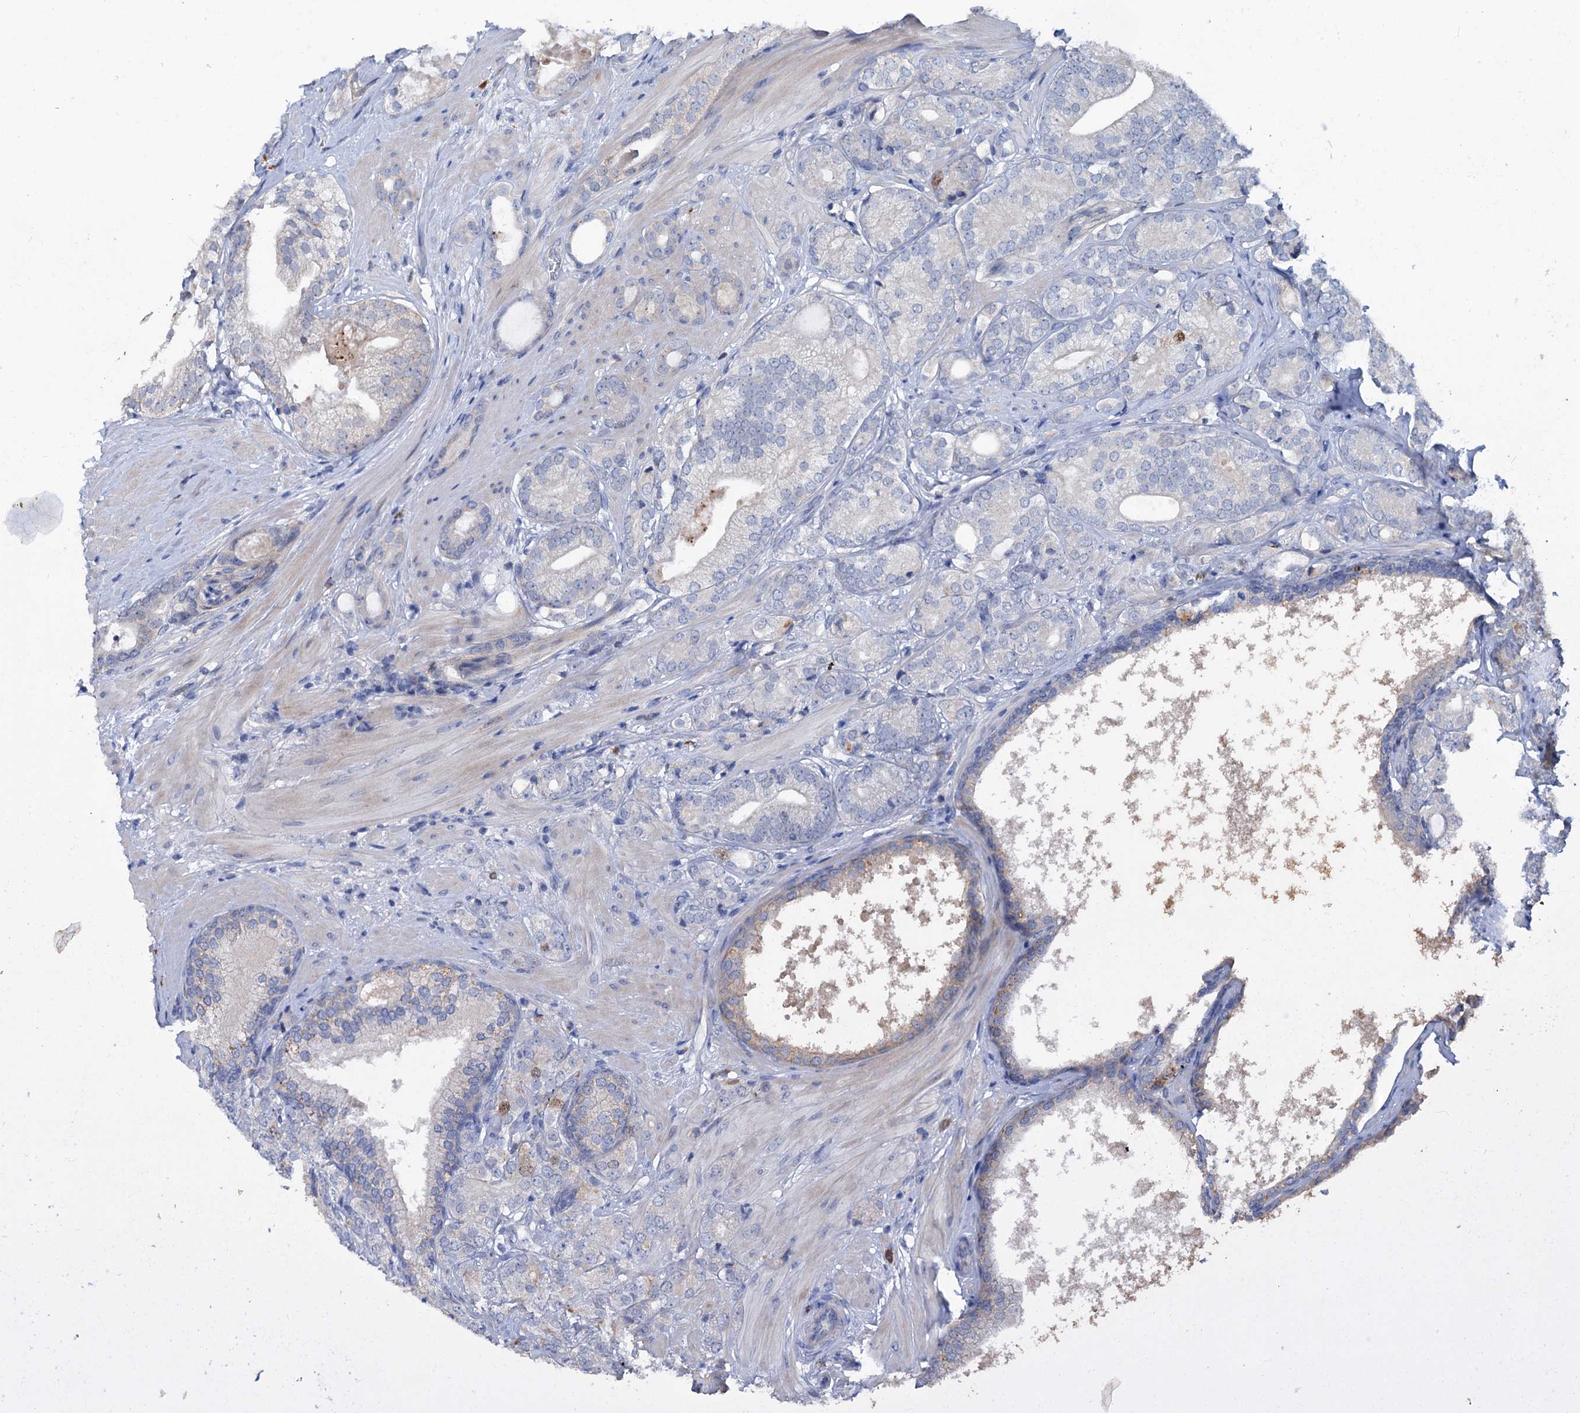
{"staining": {"intensity": "weak", "quantity": "<25%", "location": "cytoplasmic/membranous"}, "tissue": "prostate cancer", "cell_type": "Tumor cells", "image_type": "cancer", "snomed": [{"axis": "morphology", "description": "Adenocarcinoma, High grade"}, {"axis": "topography", "description": "Prostate"}], "caption": "The photomicrograph exhibits no staining of tumor cells in adenocarcinoma (high-grade) (prostate).", "gene": "FAM111B", "patient": {"sex": "male", "age": 60}}